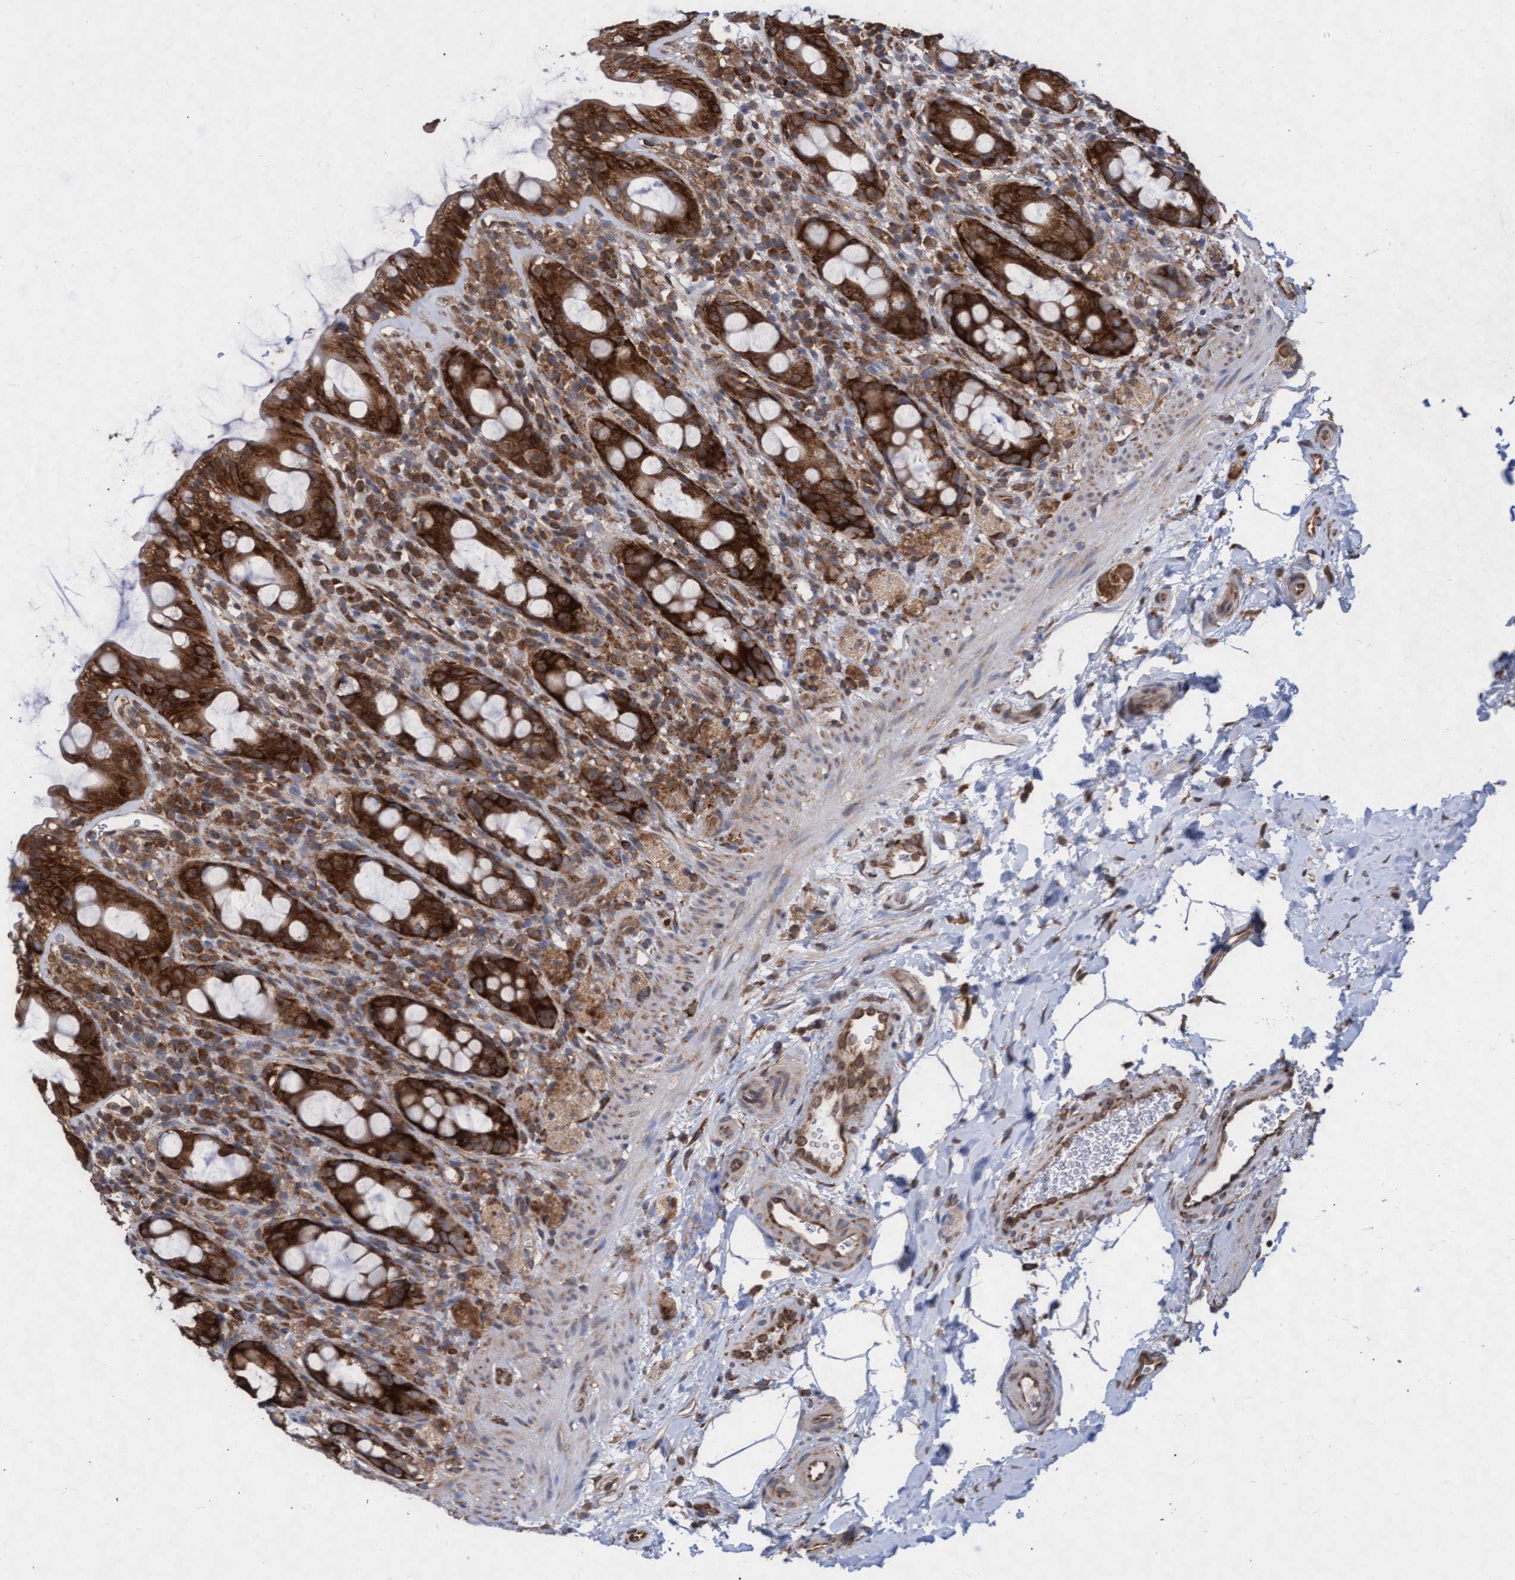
{"staining": {"intensity": "strong", "quantity": ">75%", "location": "cytoplasmic/membranous"}, "tissue": "rectum", "cell_type": "Glandular cells", "image_type": "normal", "snomed": [{"axis": "morphology", "description": "Normal tissue, NOS"}, {"axis": "topography", "description": "Rectum"}], "caption": "Glandular cells reveal high levels of strong cytoplasmic/membranous staining in about >75% of cells in benign human rectum.", "gene": "ABCF2", "patient": {"sex": "male", "age": 44}}